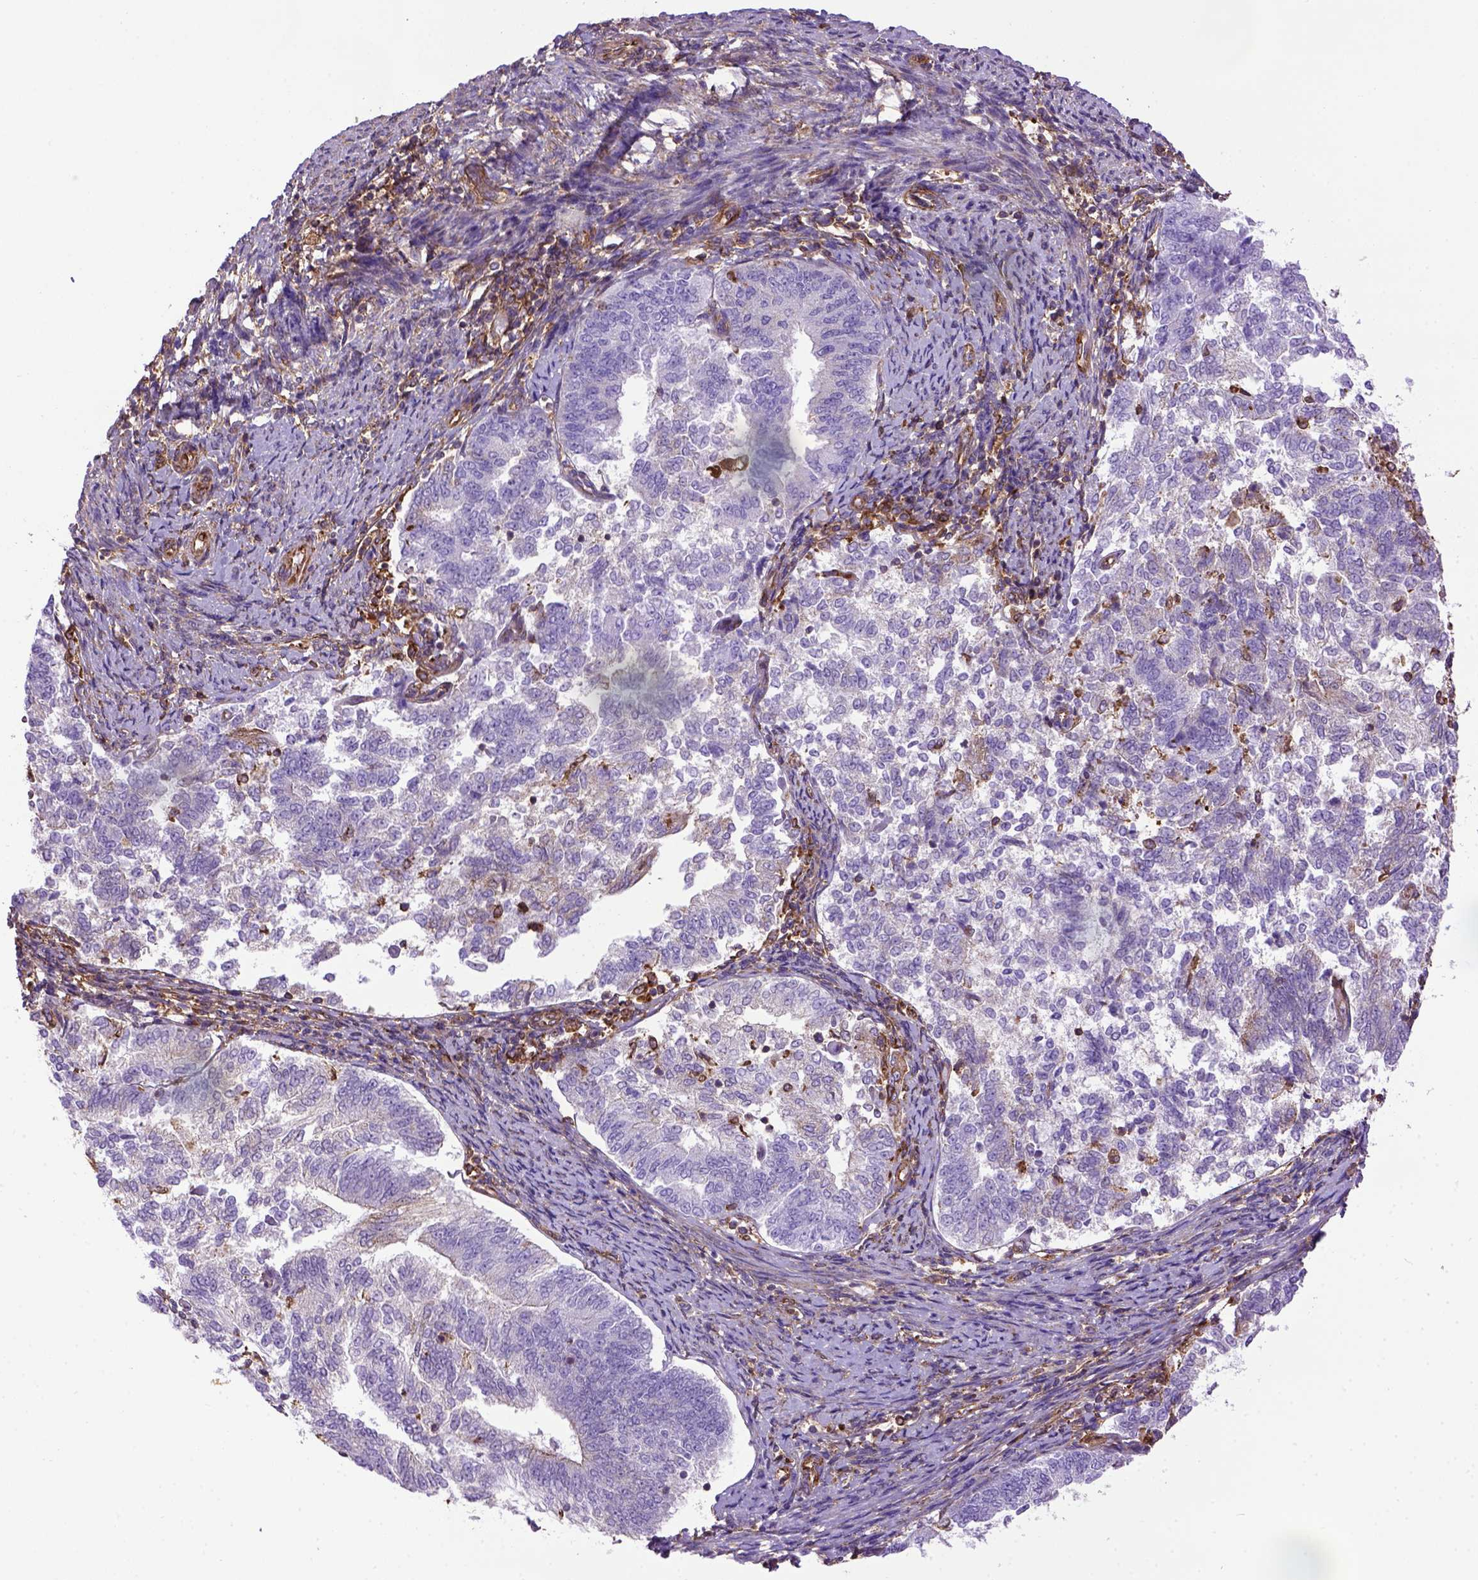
{"staining": {"intensity": "negative", "quantity": "none", "location": "none"}, "tissue": "endometrial cancer", "cell_type": "Tumor cells", "image_type": "cancer", "snomed": [{"axis": "morphology", "description": "Adenocarcinoma, NOS"}, {"axis": "topography", "description": "Endometrium"}], "caption": "This micrograph is of adenocarcinoma (endometrial) stained with immunohistochemistry to label a protein in brown with the nuclei are counter-stained blue. There is no expression in tumor cells. (Brightfield microscopy of DAB immunohistochemistry (IHC) at high magnification).", "gene": "MVP", "patient": {"sex": "female", "age": 65}}